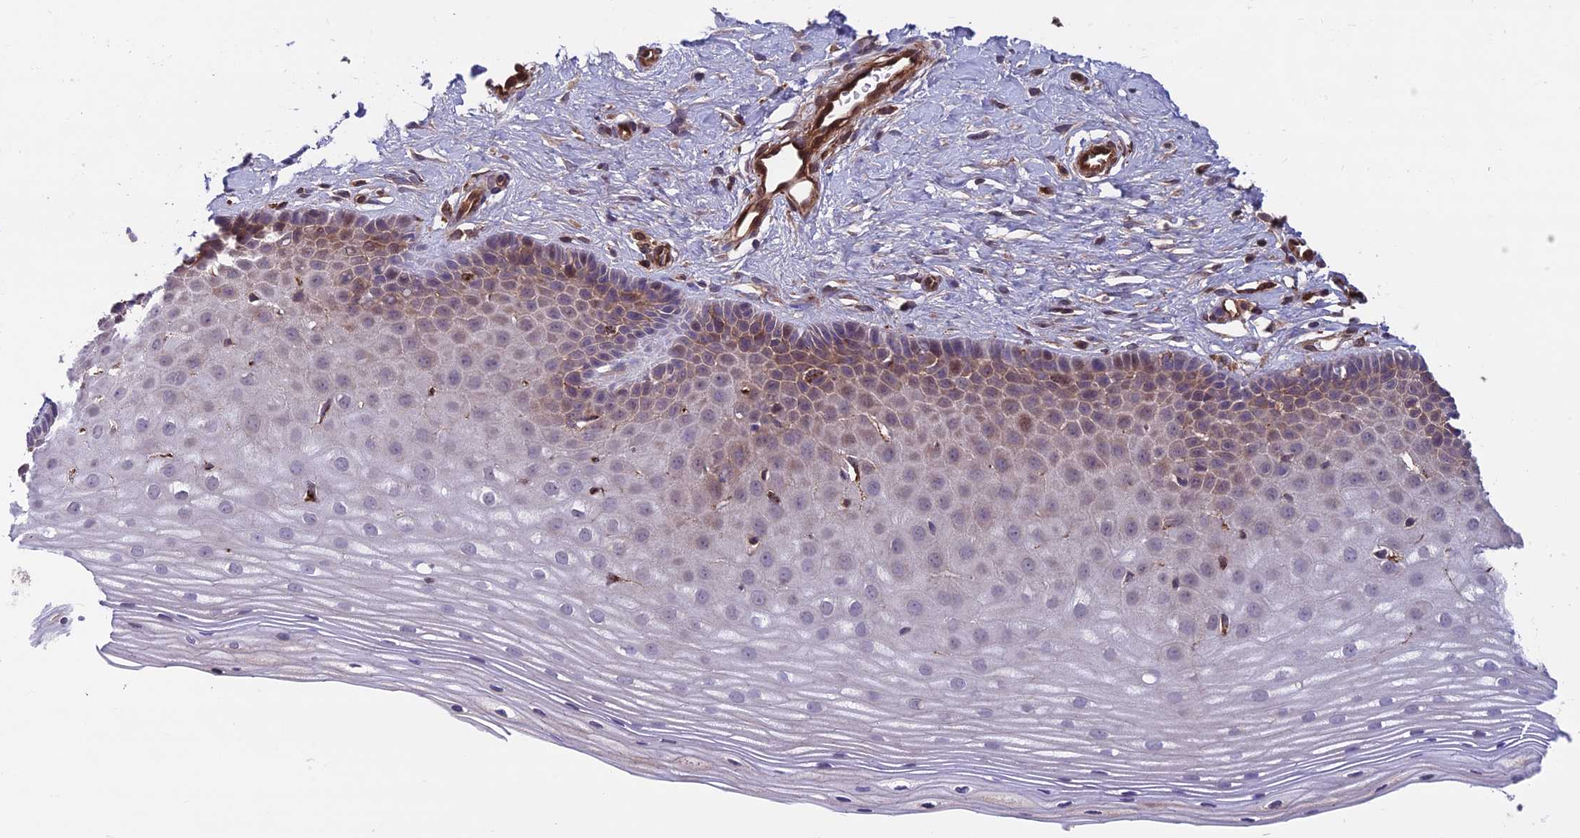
{"staining": {"intensity": "moderate", "quantity": ">75%", "location": "cytoplasmic/membranous"}, "tissue": "cervix", "cell_type": "Glandular cells", "image_type": "normal", "snomed": [{"axis": "morphology", "description": "Normal tissue, NOS"}, {"axis": "topography", "description": "Cervix"}], "caption": "A medium amount of moderate cytoplasmic/membranous staining is seen in about >75% of glandular cells in normal cervix.", "gene": "RTN4RL1", "patient": {"sex": "female", "age": 36}}